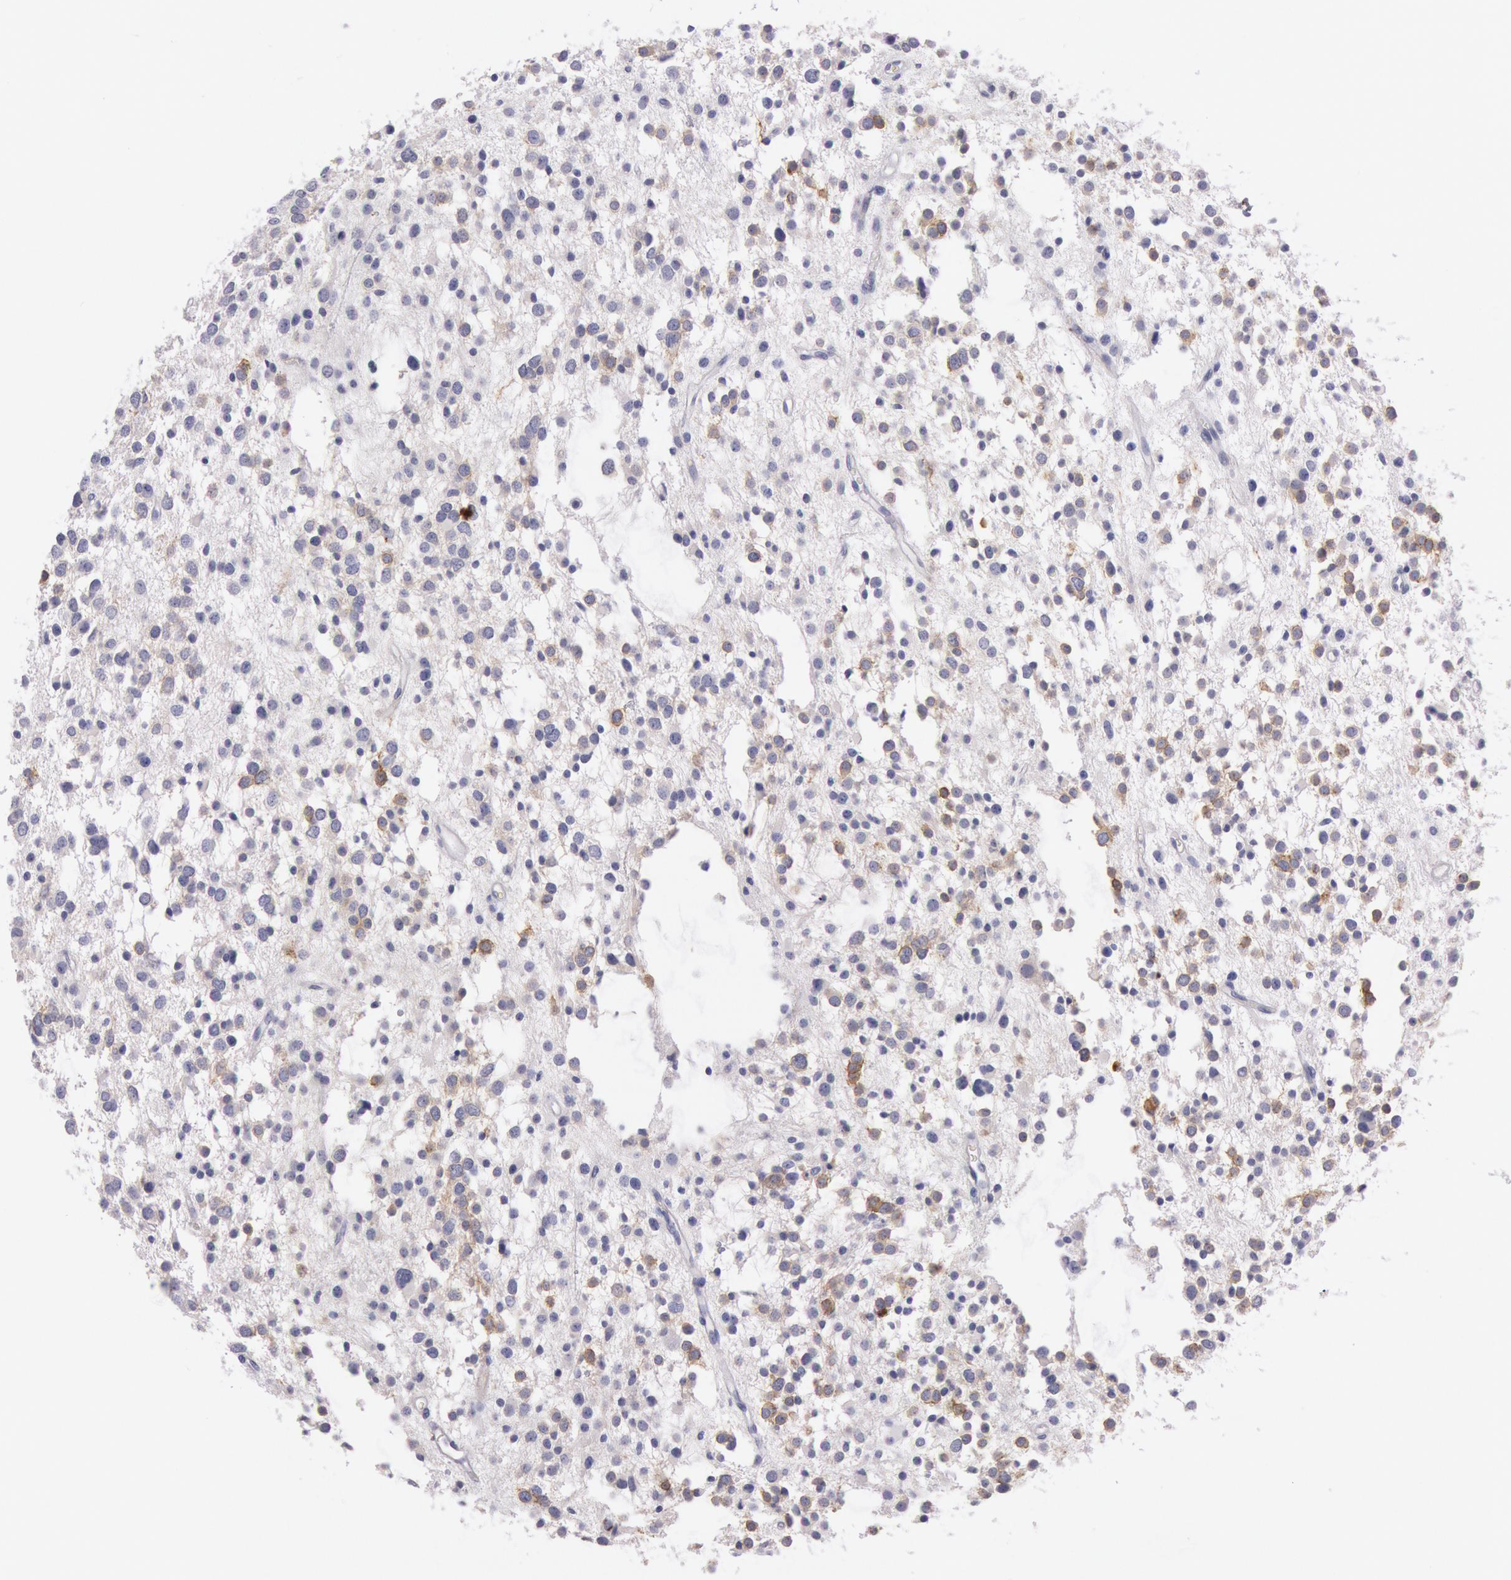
{"staining": {"intensity": "moderate", "quantity": "25%-75%", "location": "cytoplasmic/membranous"}, "tissue": "glioma", "cell_type": "Tumor cells", "image_type": "cancer", "snomed": [{"axis": "morphology", "description": "Glioma, malignant, Low grade"}, {"axis": "topography", "description": "Brain"}], "caption": "Immunohistochemistry (IHC) staining of glioma, which shows medium levels of moderate cytoplasmic/membranous staining in about 25%-75% of tumor cells indicating moderate cytoplasmic/membranous protein positivity. The staining was performed using DAB (3,3'-diaminobenzidine) (brown) for protein detection and nuclei were counterstained in hematoxylin (blue).", "gene": "EGFR", "patient": {"sex": "female", "age": 36}}